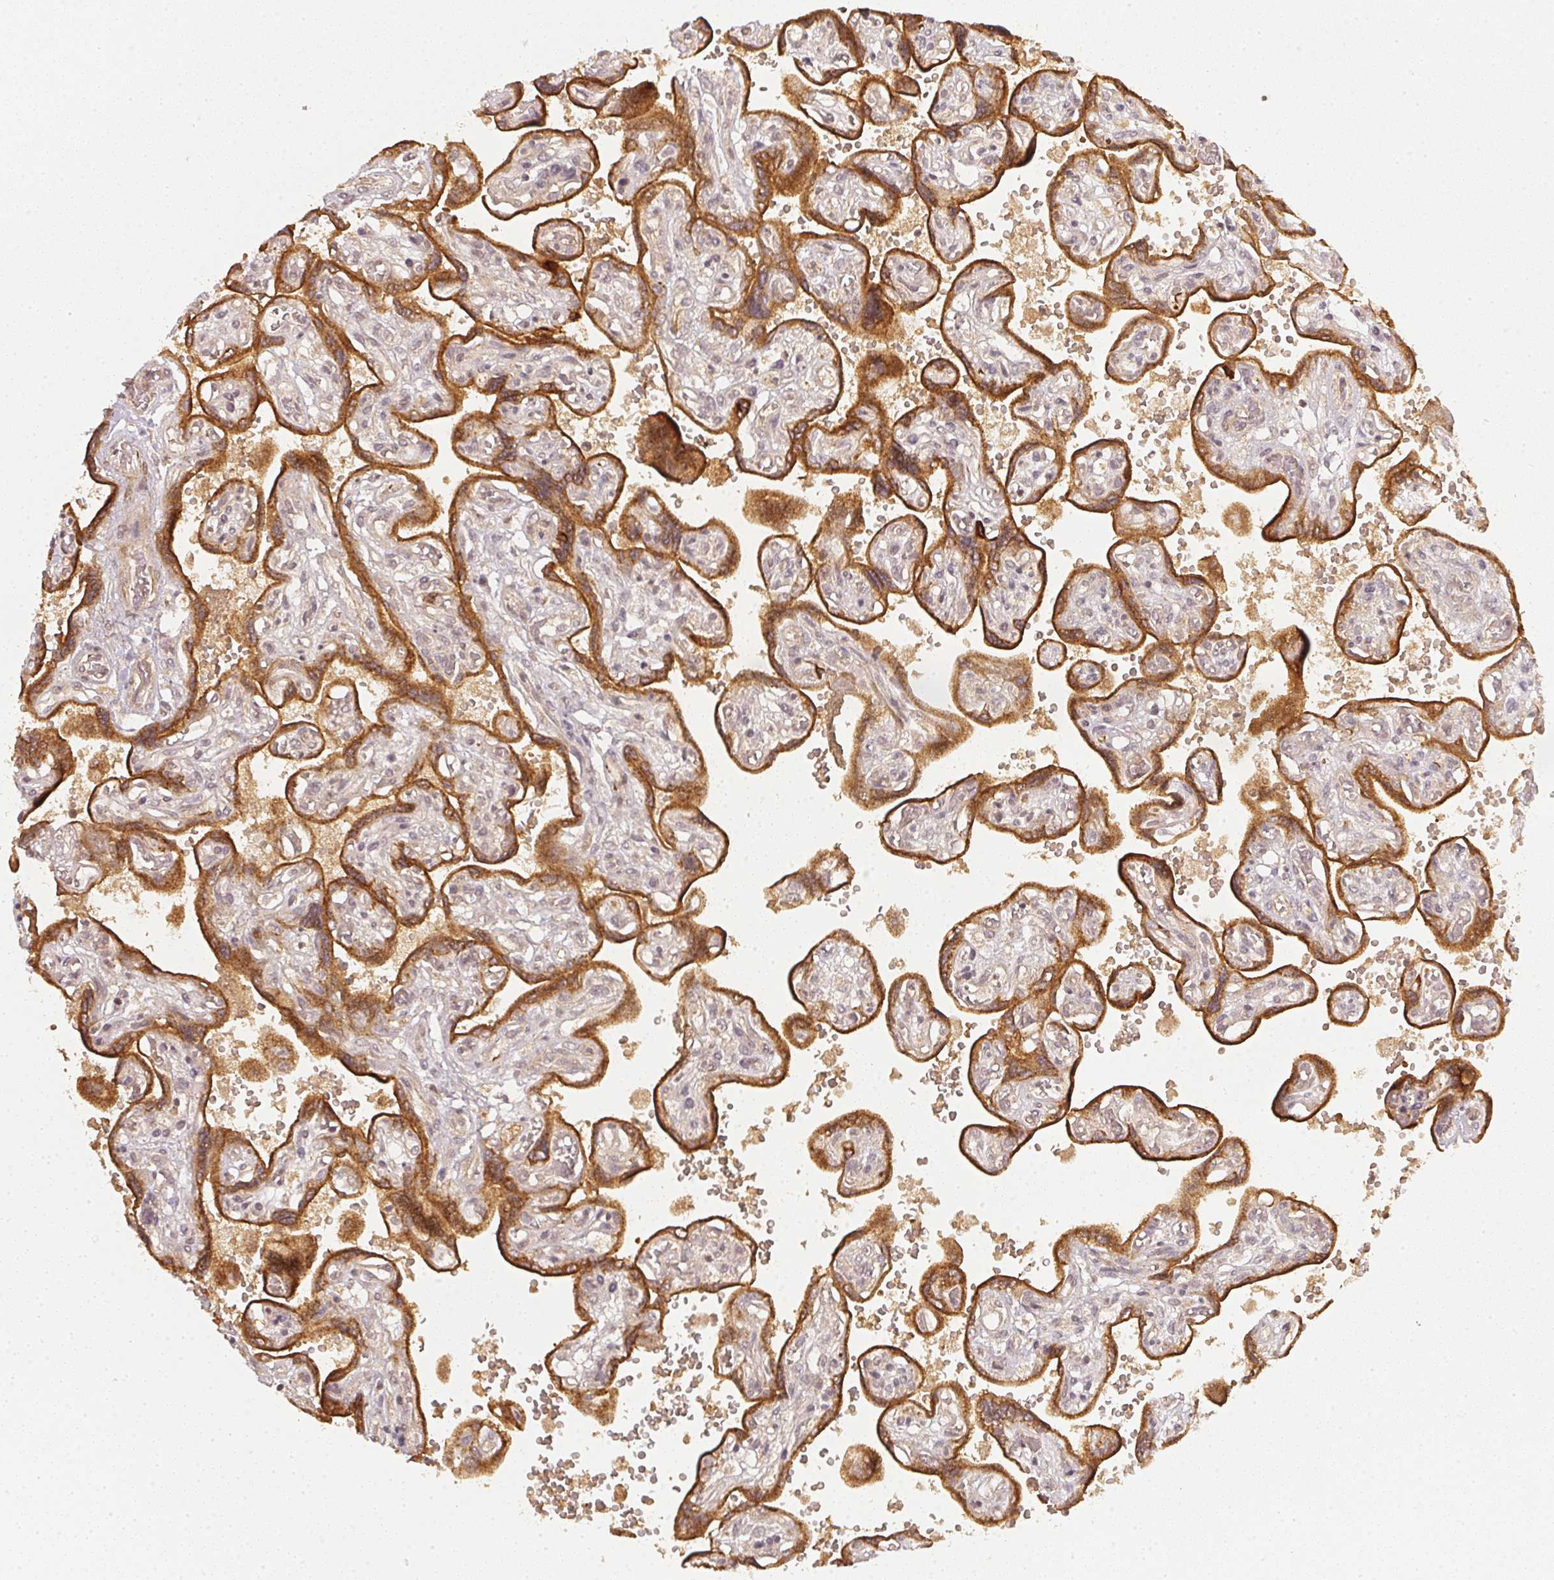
{"staining": {"intensity": "negative", "quantity": "none", "location": "none"}, "tissue": "placenta", "cell_type": "Decidual cells", "image_type": "normal", "snomed": [{"axis": "morphology", "description": "Normal tissue, NOS"}, {"axis": "topography", "description": "Placenta"}], "caption": "An IHC micrograph of benign placenta is shown. There is no staining in decidual cells of placenta.", "gene": "SERPINE1", "patient": {"sex": "female", "age": 32}}